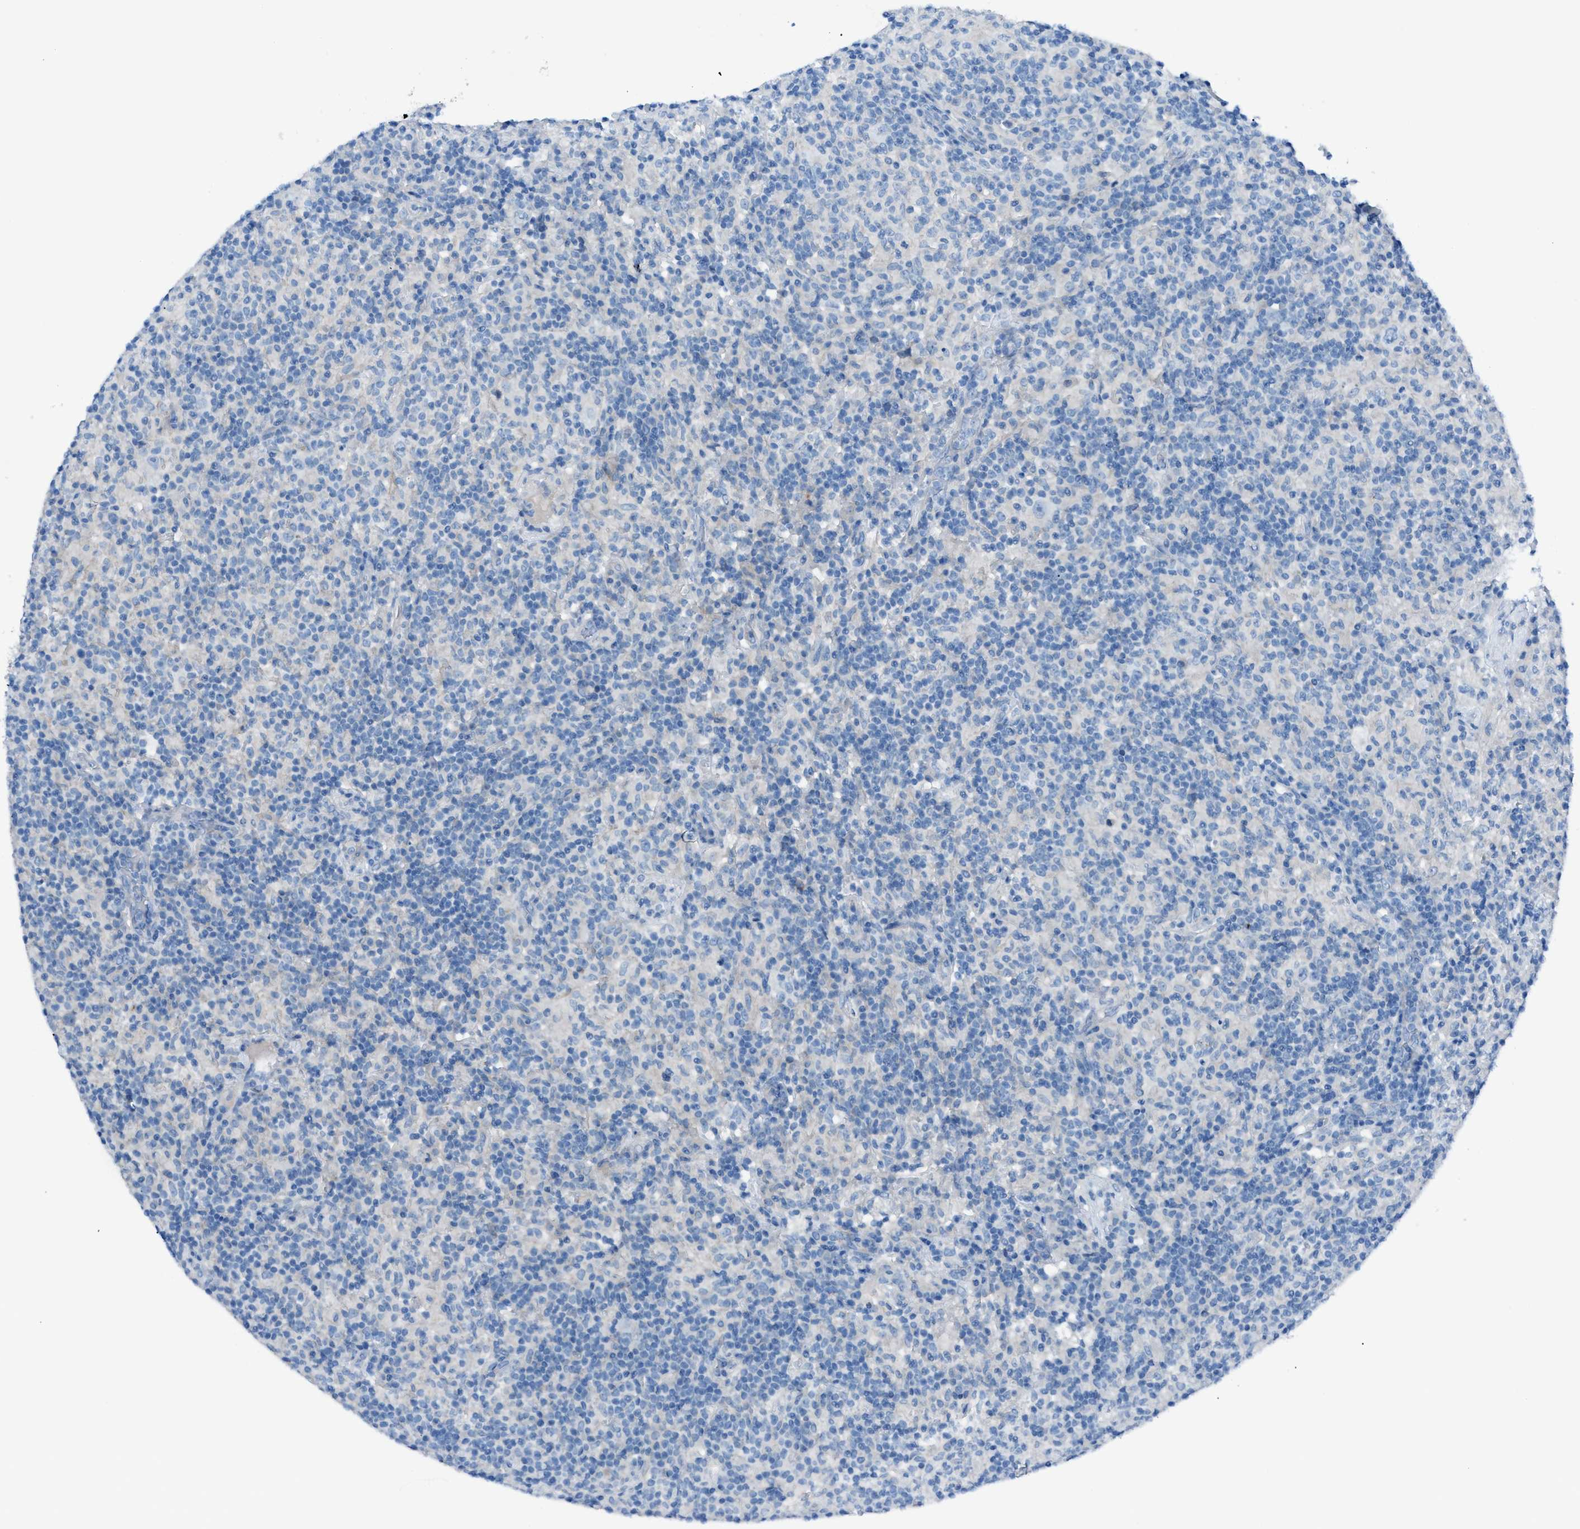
{"staining": {"intensity": "negative", "quantity": "none", "location": "none"}, "tissue": "lymphoma", "cell_type": "Tumor cells", "image_type": "cancer", "snomed": [{"axis": "morphology", "description": "Hodgkin's disease, NOS"}, {"axis": "topography", "description": "Lymph node"}], "caption": "IHC image of human lymphoma stained for a protein (brown), which shows no staining in tumor cells. Nuclei are stained in blue.", "gene": "C5AR2", "patient": {"sex": "male", "age": 70}}